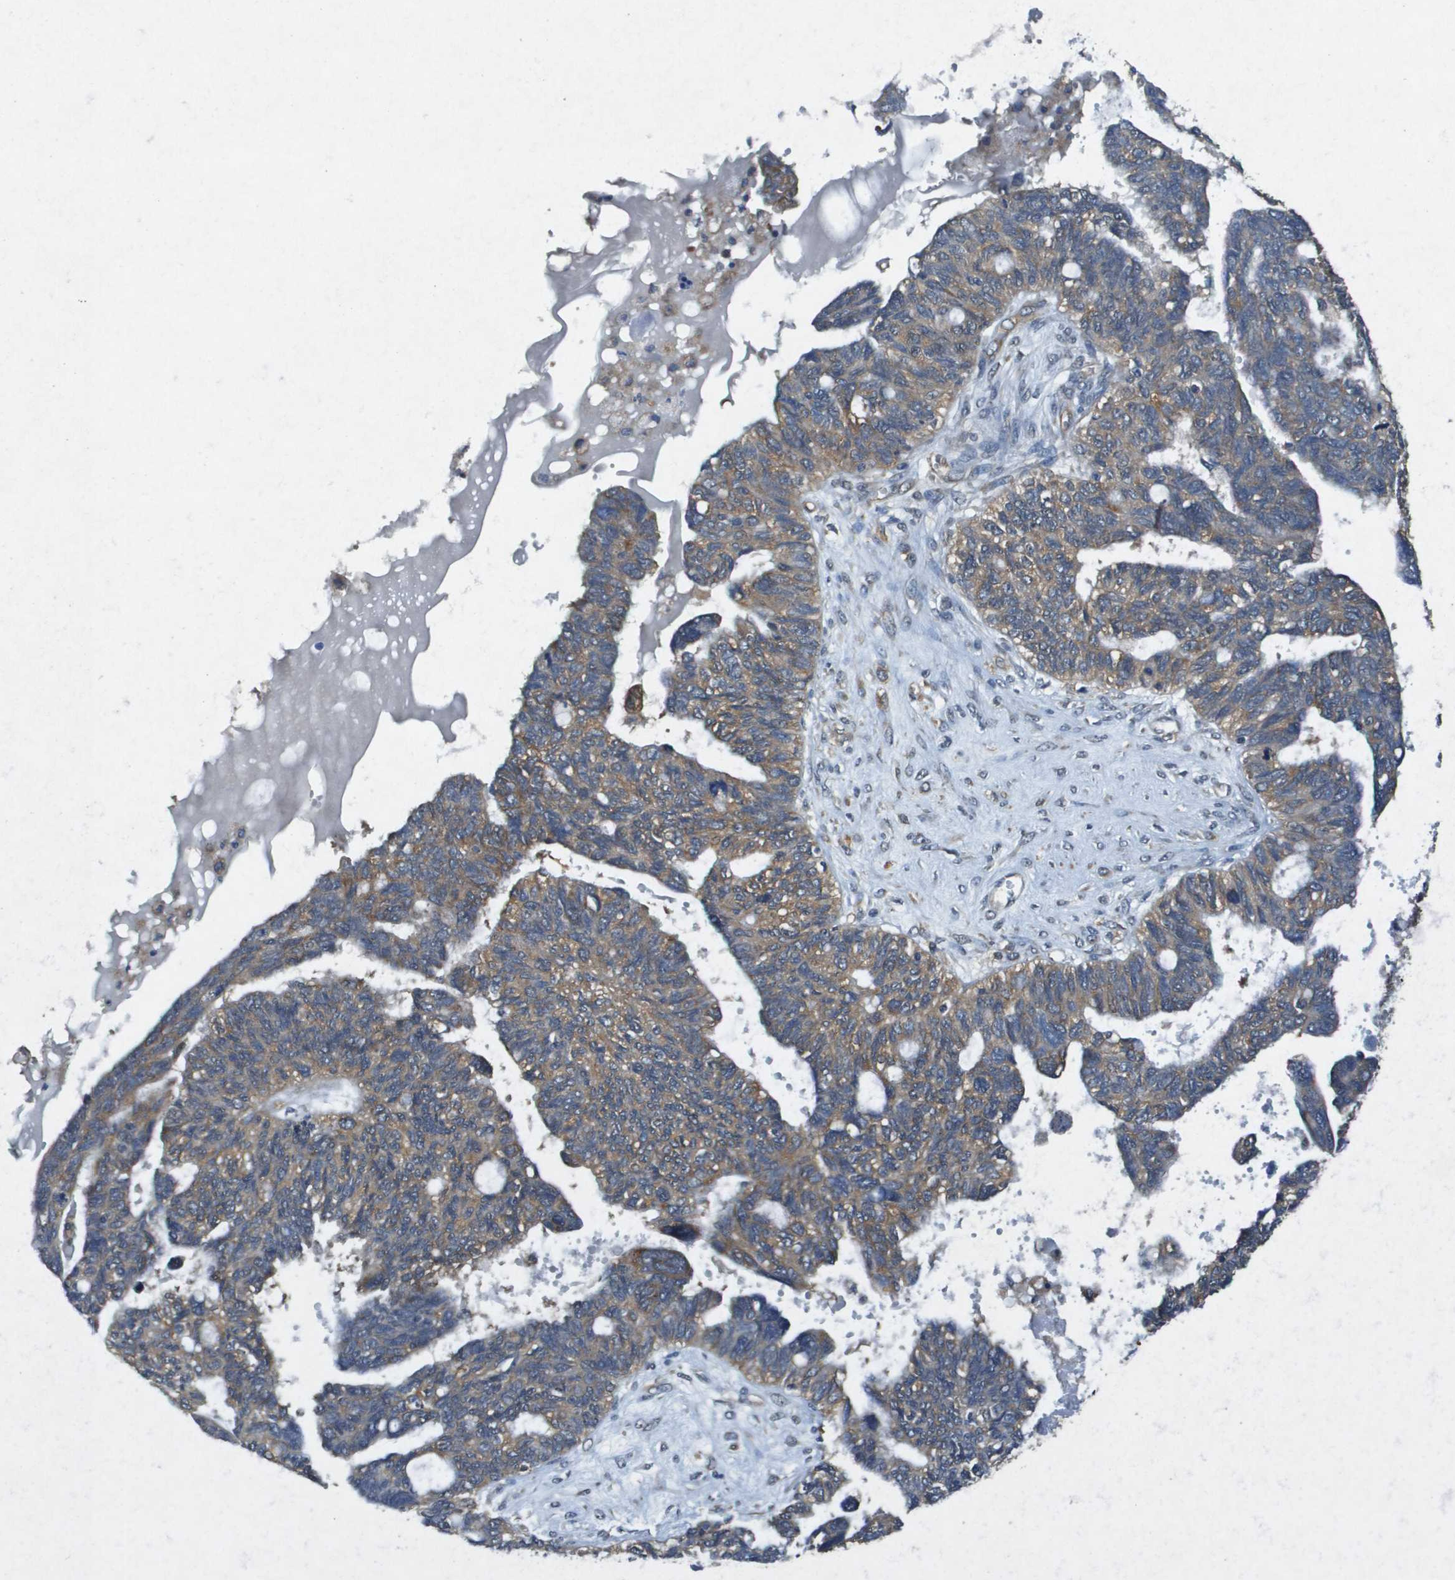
{"staining": {"intensity": "moderate", "quantity": ">75%", "location": "cytoplasmic/membranous"}, "tissue": "ovarian cancer", "cell_type": "Tumor cells", "image_type": "cancer", "snomed": [{"axis": "morphology", "description": "Cystadenocarcinoma, serous, NOS"}, {"axis": "topography", "description": "Ovary"}], "caption": "IHC of ovarian serous cystadenocarcinoma exhibits medium levels of moderate cytoplasmic/membranous staining in approximately >75% of tumor cells. The protein of interest is stained brown, and the nuclei are stained in blue (DAB IHC with brightfield microscopy, high magnification).", "gene": "PTPRT", "patient": {"sex": "female", "age": 79}}